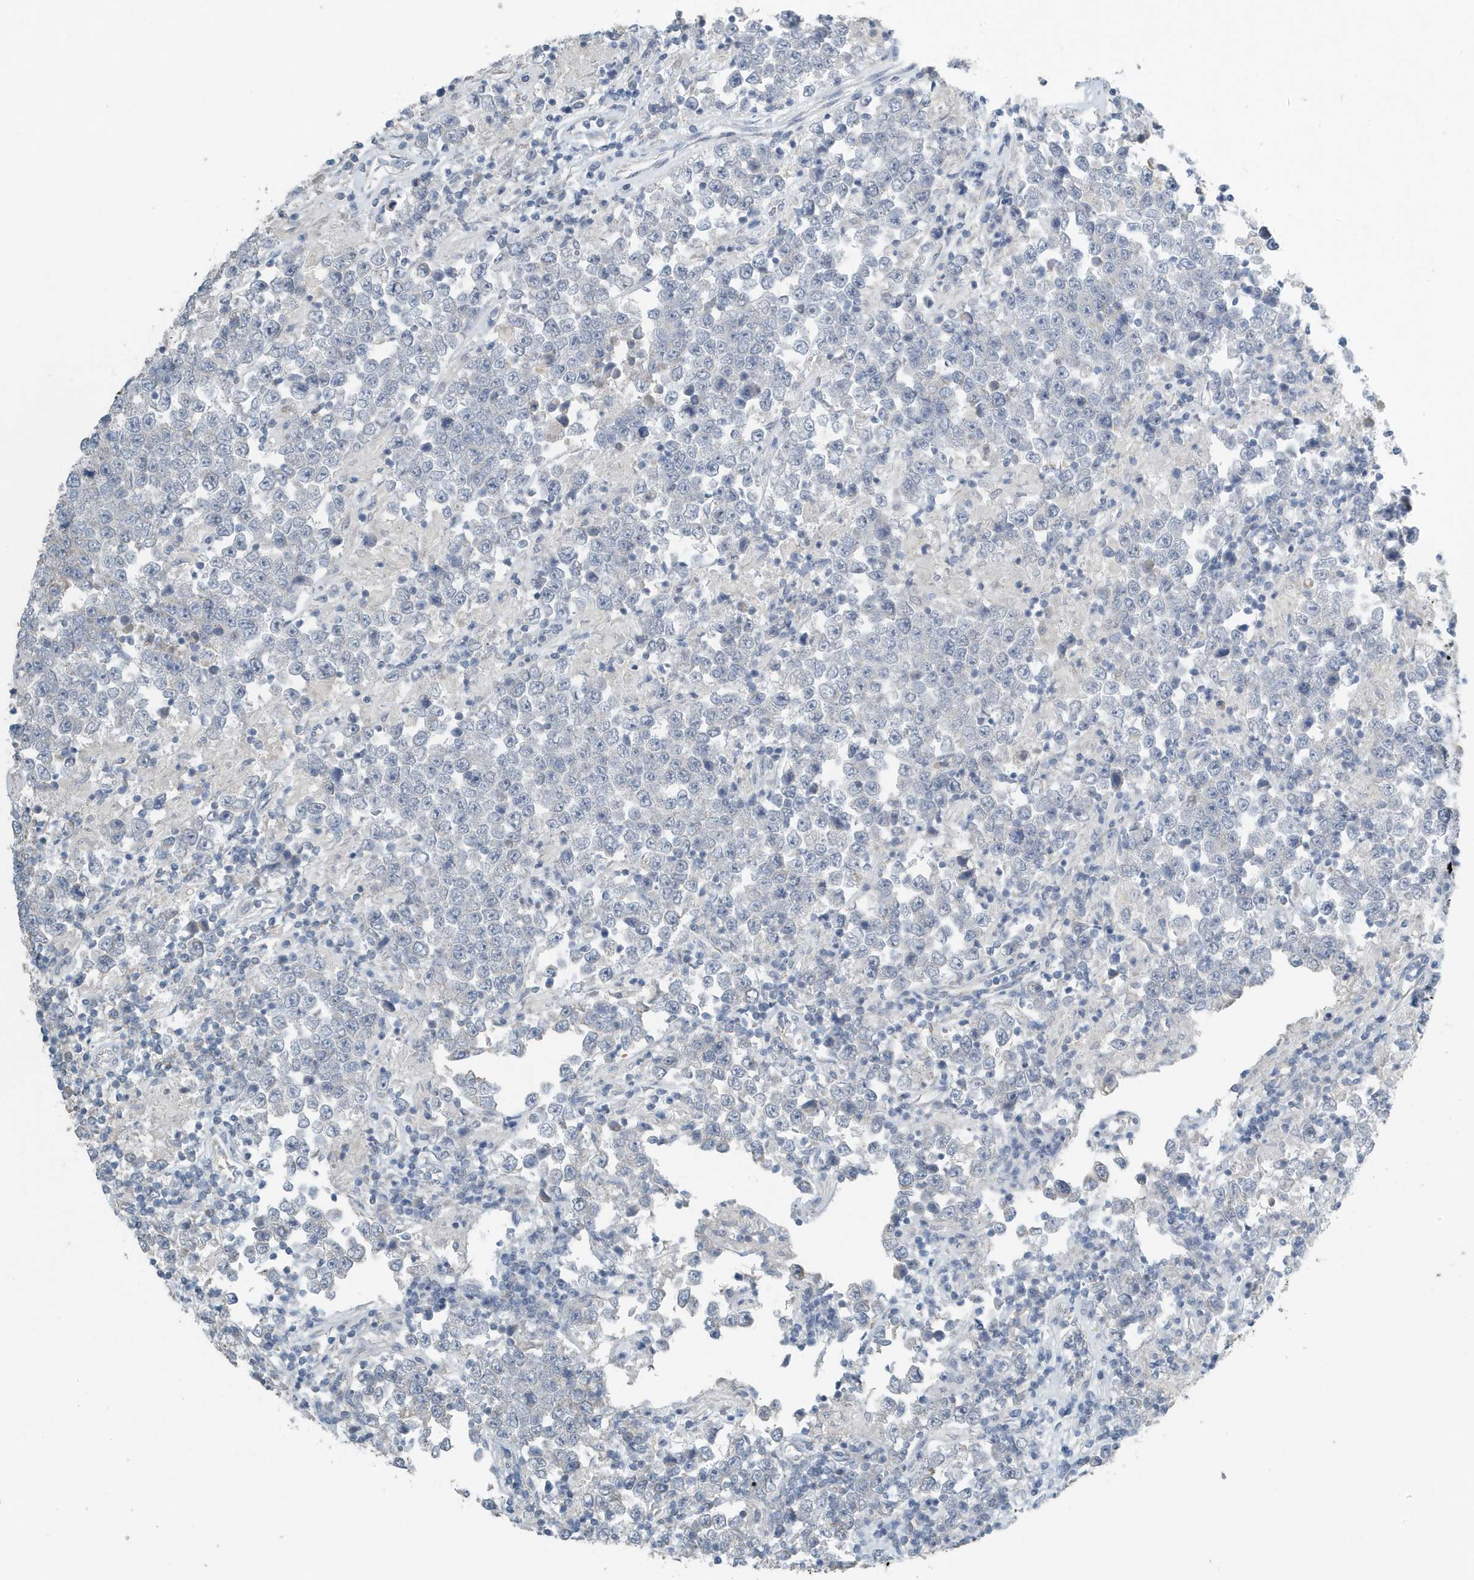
{"staining": {"intensity": "negative", "quantity": "none", "location": "none"}, "tissue": "testis cancer", "cell_type": "Tumor cells", "image_type": "cancer", "snomed": [{"axis": "morphology", "description": "Normal tissue, NOS"}, {"axis": "morphology", "description": "Urothelial carcinoma, High grade"}, {"axis": "morphology", "description": "Seminoma, NOS"}, {"axis": "morphology", "description": "Carcinoma, Embryonal, NOS"}, {"axis": "topography", "description": "Urinary bladder"}, {"axis": "topography", "description": "Testis"}], "caption": "DAB (3,3'-diaminobenzidine) immunohistochemical staining of testis embryonal carcinoma reveals no significant staining in tumor cells.", "gene": "UGT2B4", "patient": {"sex": "male", "age": 41}}